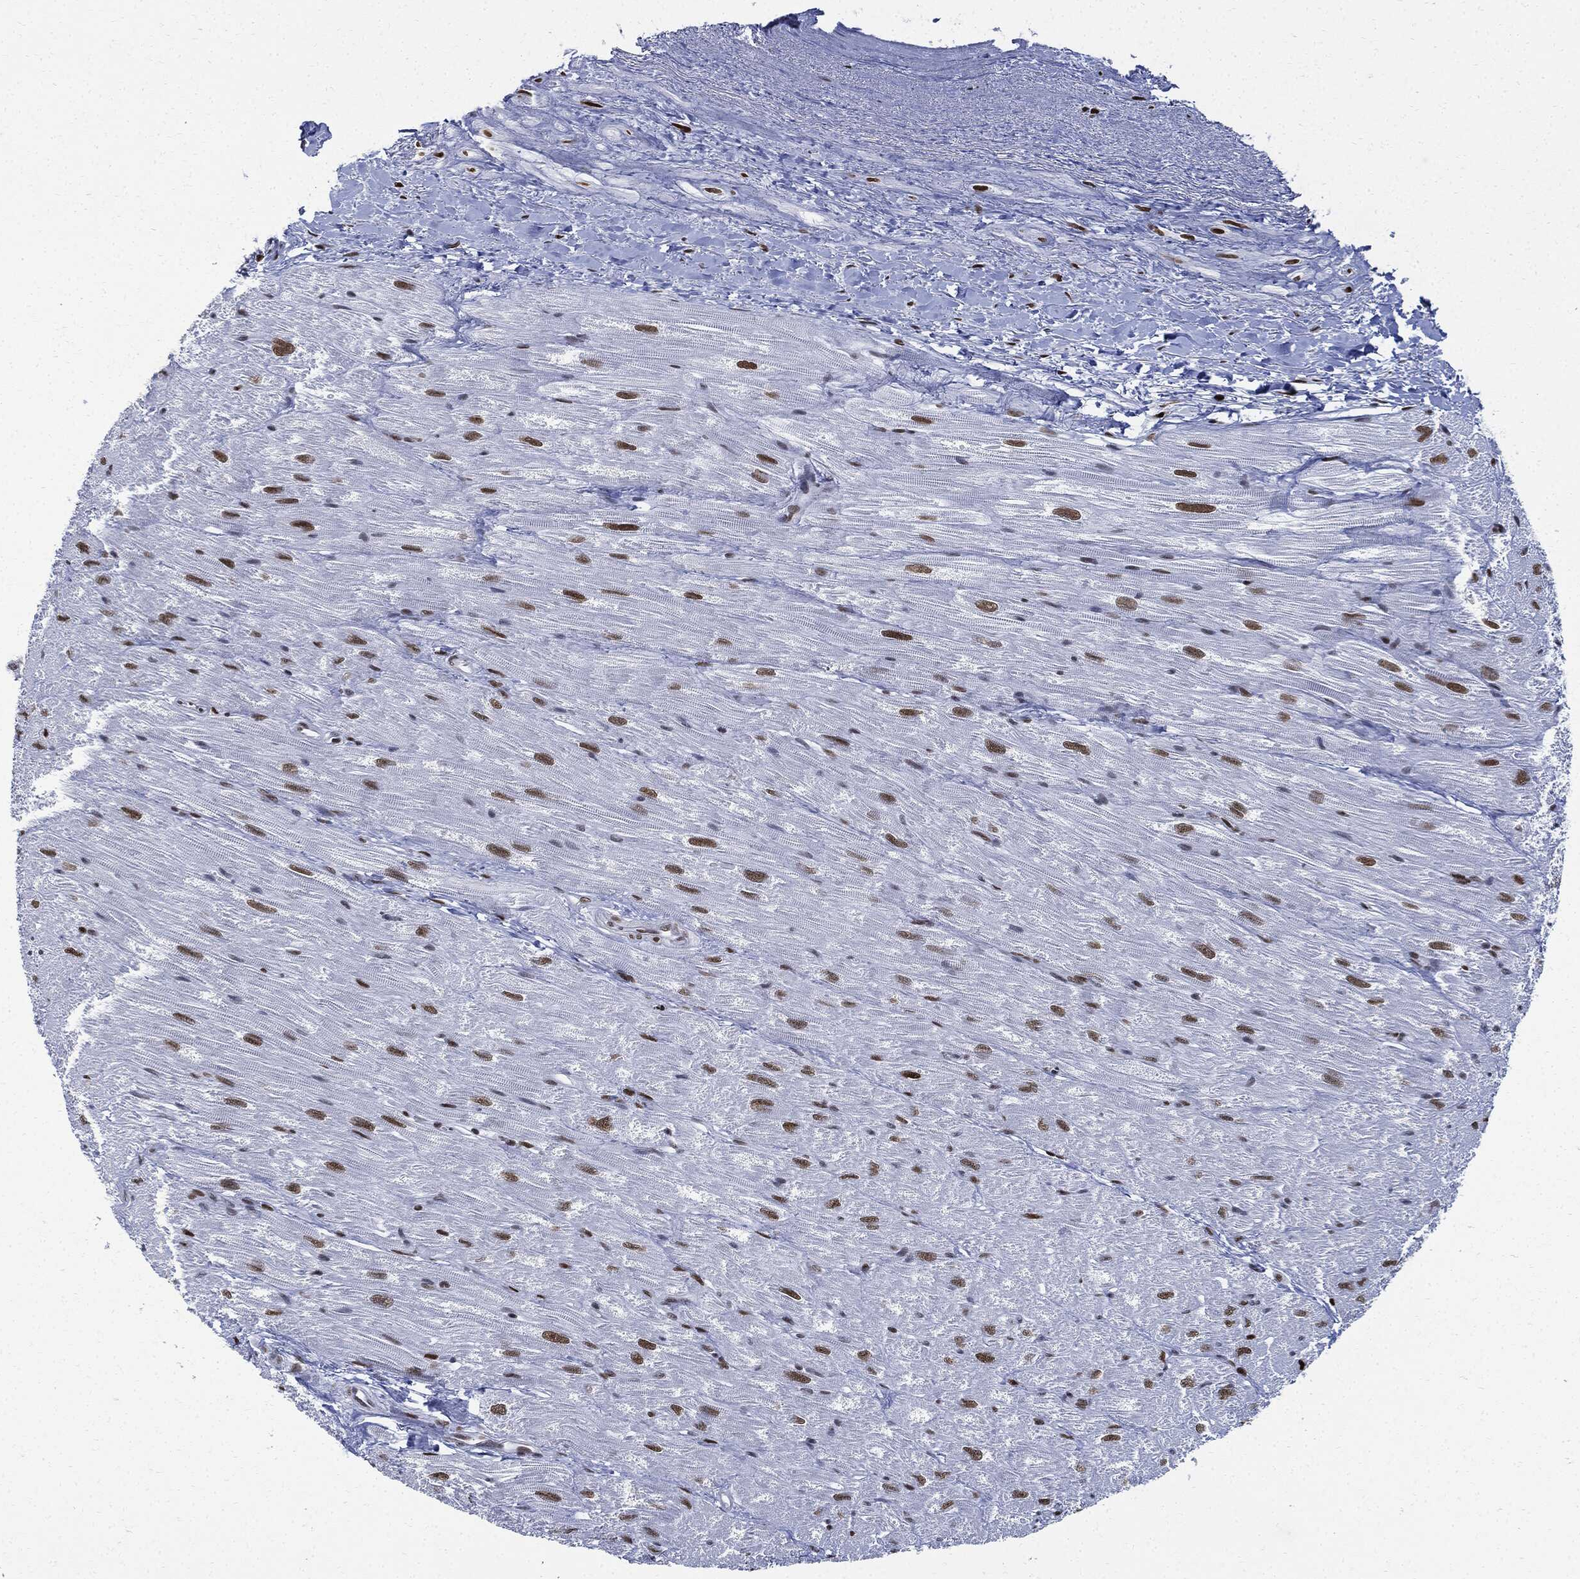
{"staining": {"intensity": "moderate", "quantity": "25%-75%", "location": "nuclear"}, "tissue": "heart muscle", "cell_type": "Cardiomyocytes", "image_type": "normal", "snomed": [{"axis": "morphology", "description": "Normal tissue, NOS"}, {"axis": "topography", "description": "Heart"}], "caption": "Protein staining by IHC displays moderate nuclear staining in about 25%-75% of cardiomyocytes in normal heart muscle.", "gene": "PCNA", "patient": {"sex": "male", "age": 62}}